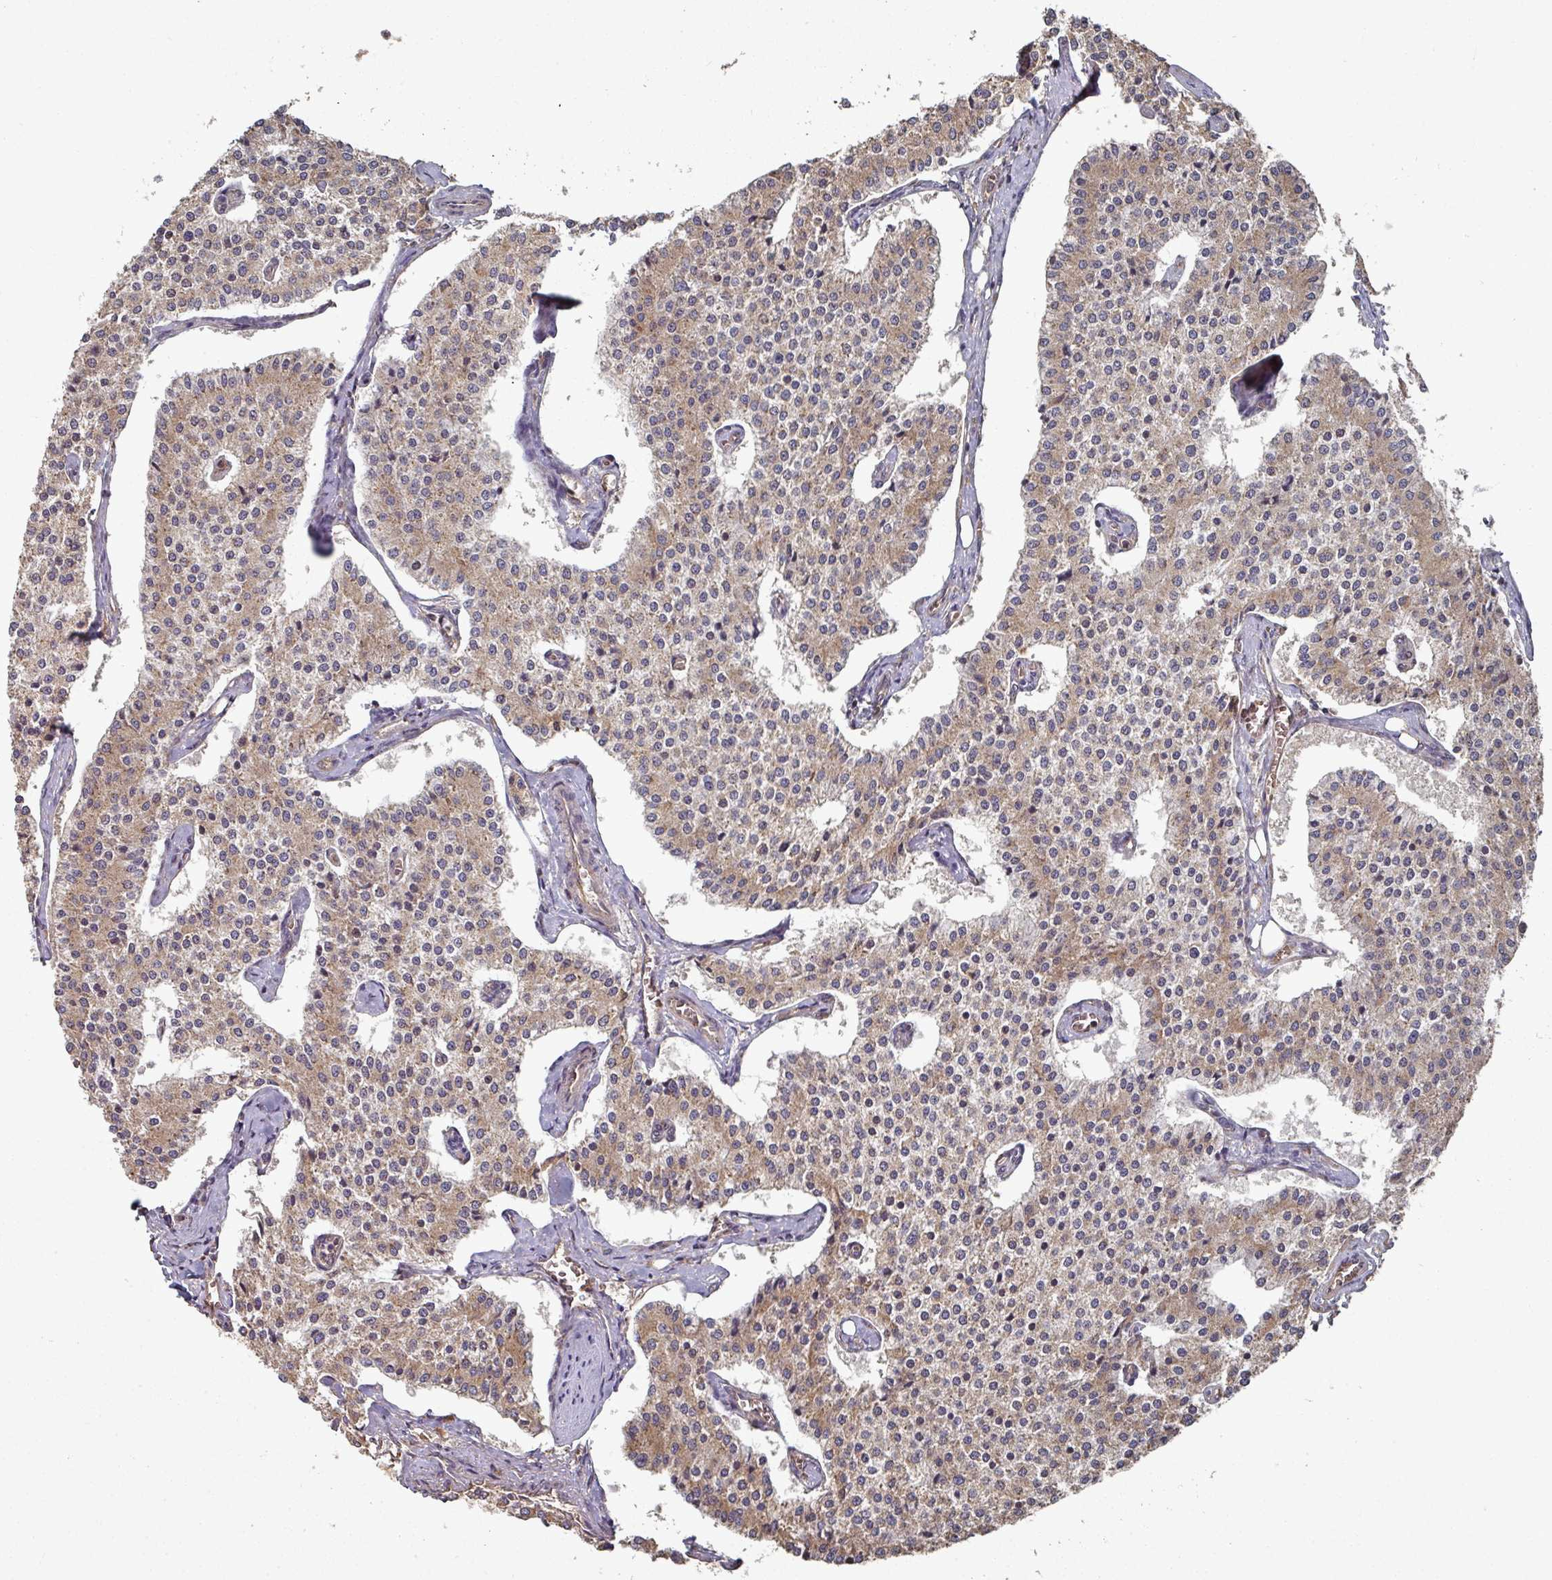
{"staining": {"intensity": "moderate", "quantity": ">75%", "location": "cytoplasmic/membranous"}, "tissue": "carcinoid", "cell_type": "Tumor cells", "image_type": "cancer", "snomed": [{"axis": "morphology", "description": "Carcinoid, malignant, NOS"}, {"axis": "topography", "description": "Colon"}], "caption": "A brown stain labels moderate cytoplasmic/membranous staining of a protein in carcinoid (malignant) tumor cells. The protein of interest is stained brown, and the nuclei are stained in blue (DAB (3,3'-diaminobenzidine) IHC with brightfield microscopy, high magnification).", "gene": "EDEM2", "patient": {"sex": "female", "age": 52}}